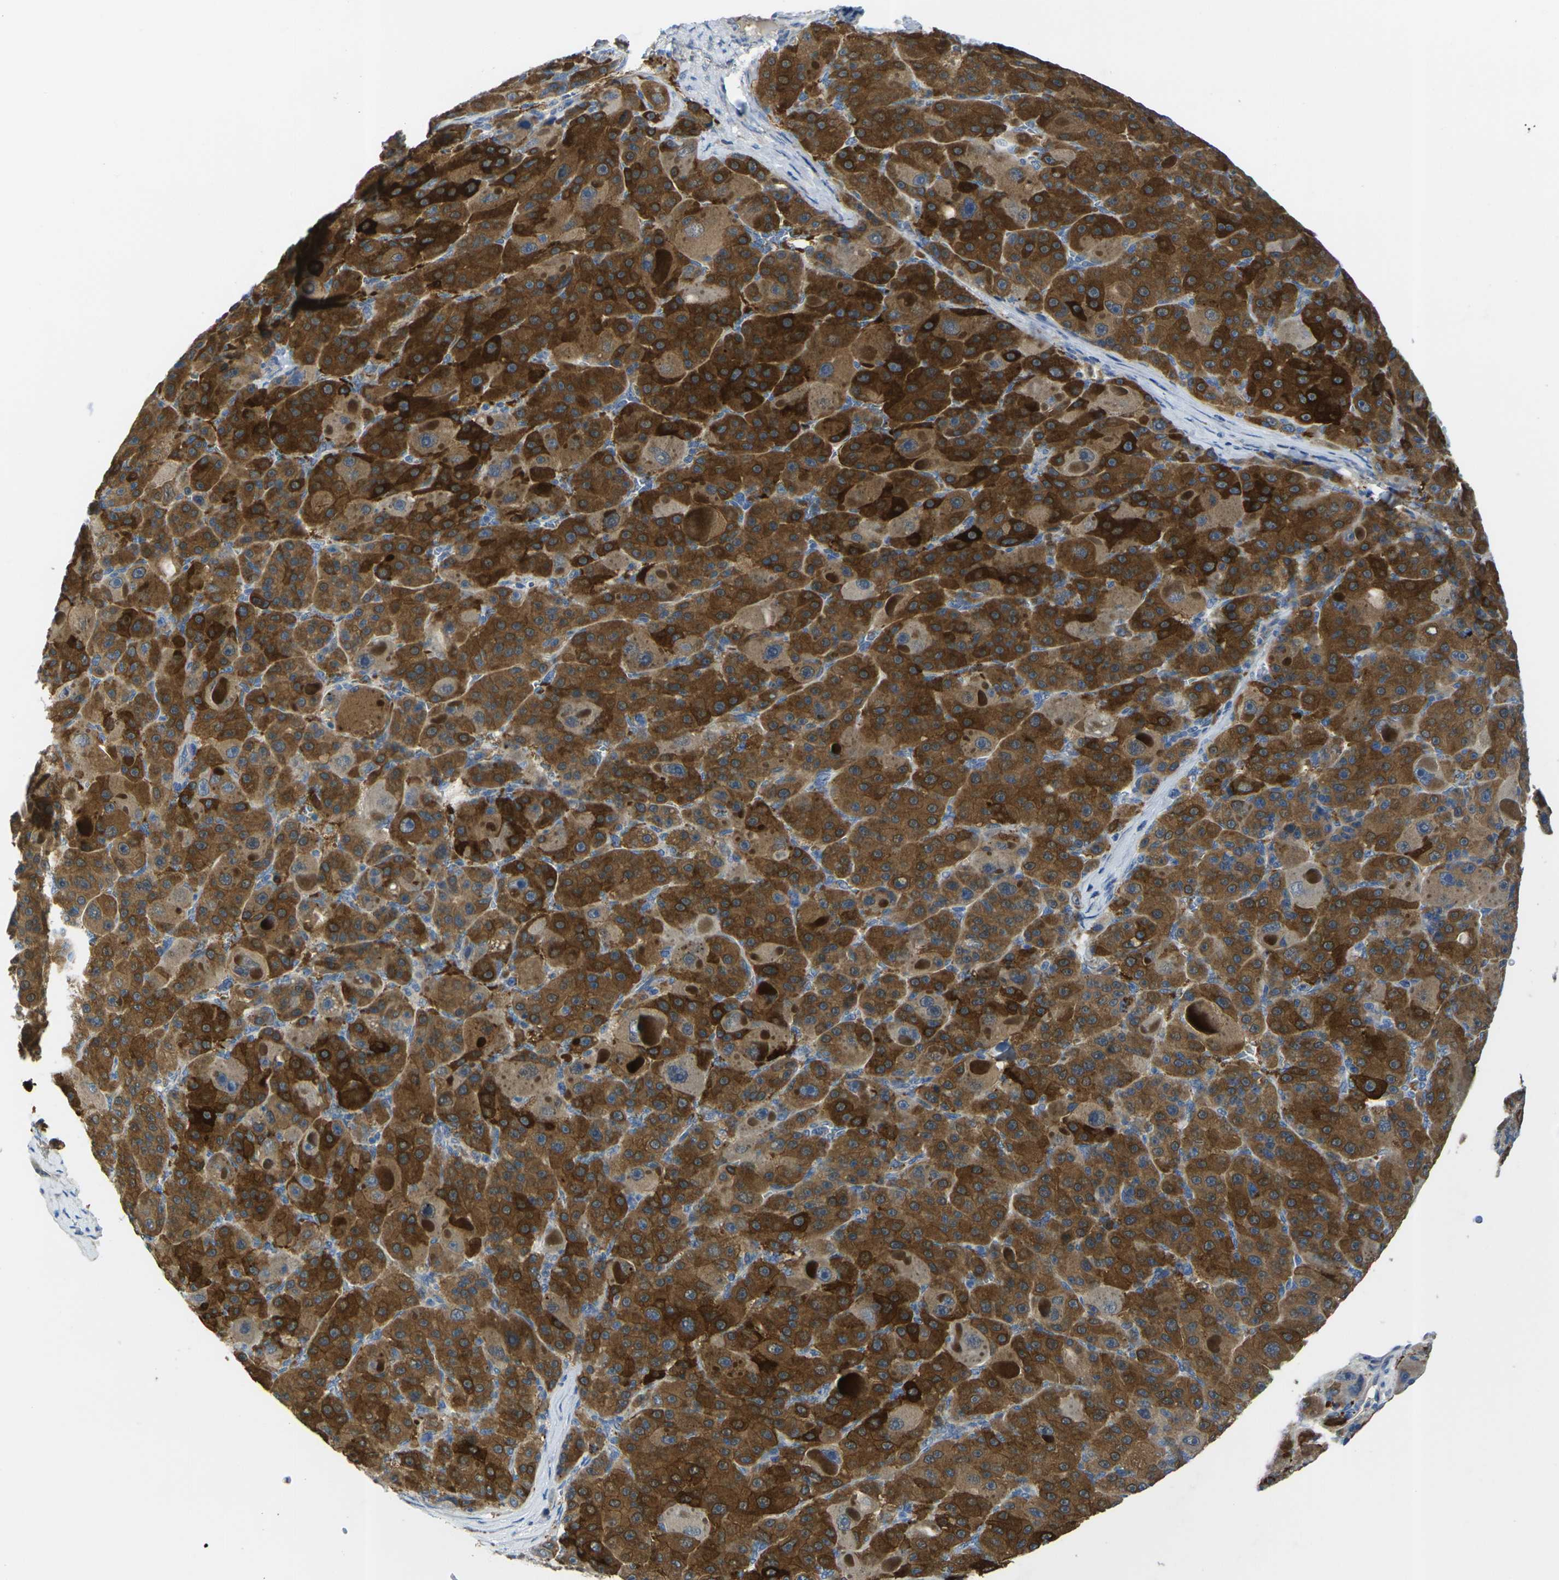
{"staining": {"intensity": "strong", "quantity": ">75%", "location": "cytoplasmic/membranous"}, "tissue": "liver cancer", "cell_type": "Tumor cells", "image_type": "cancer", "snomed": [{"axis": "morphology", "description": "Carcinoma, Hepatocellular, NOS"}, {"axis": "topography", "description": "Liver"}], "caption": "Human liver cancer (hepatocellular carcinoma) stained with a brown dye exhibits strong cytoplasmic/membranous positive staining in approximately >75% of tumor cells.", "gene": "GNA12", "patient": {"sex": "male", "age": 76}}